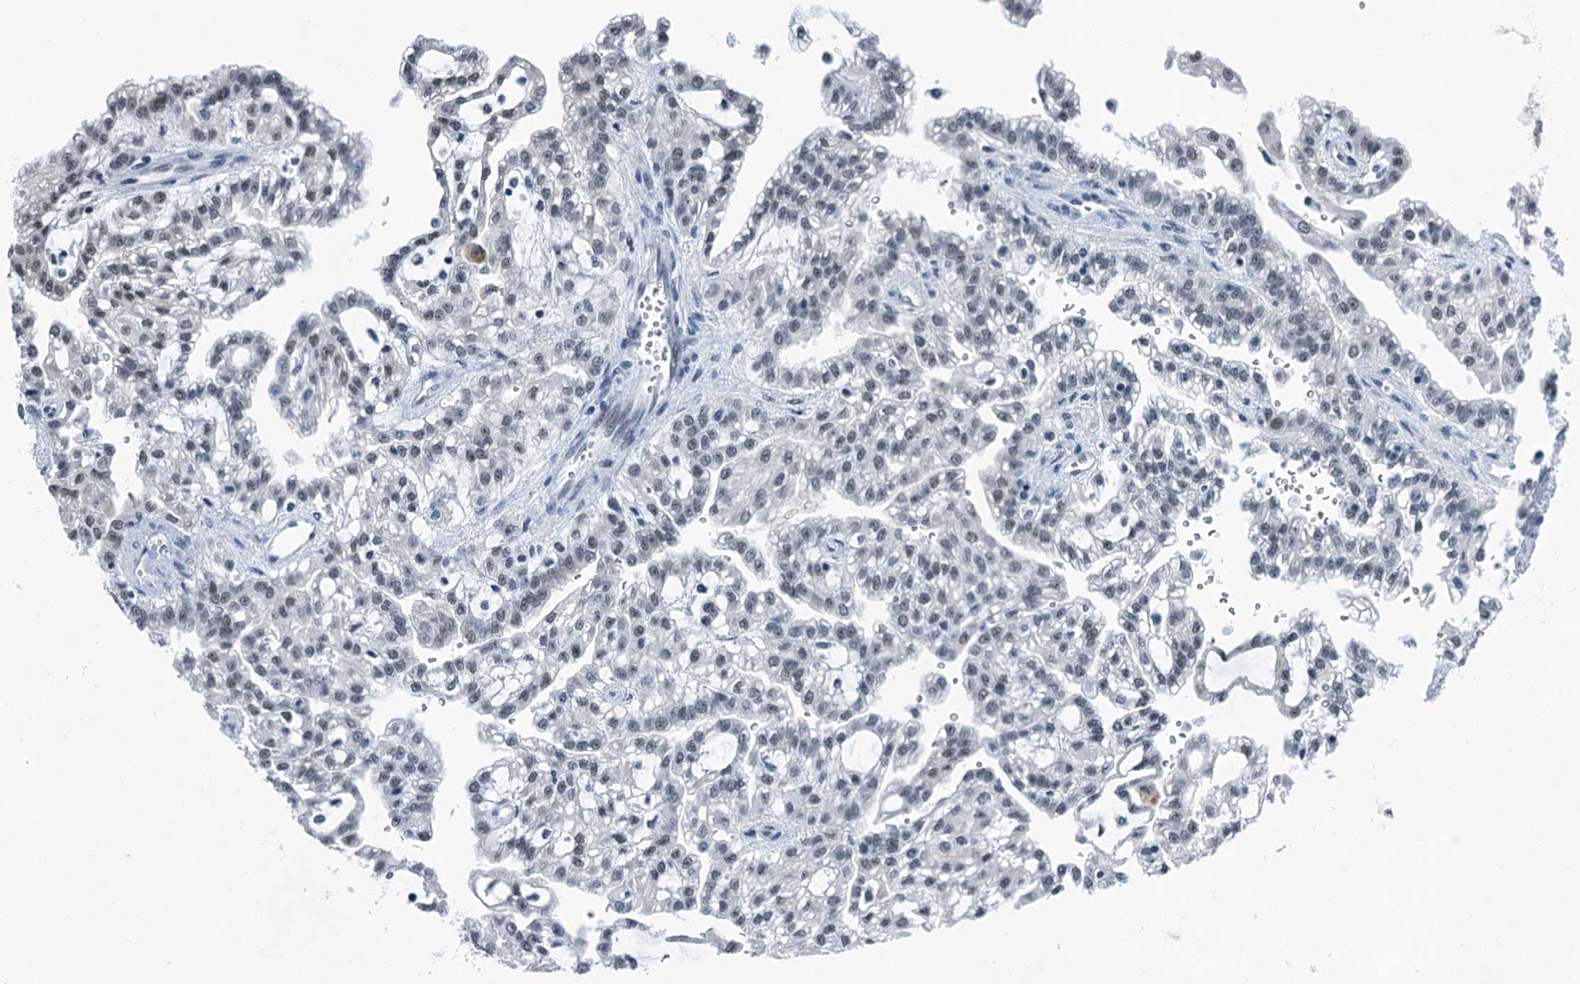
{"staining": {"intensity": "negative", "quantity": "none", "location": "none"}, "tissue": "renal cancer", "cell_type": "Tumor cells", "image_type": "cancer", "snomed": [{"axis": "morphology", "description": "Adenocarcinoma, NOS"}, {"axis": "topography", "description": "Kidney"}], "caption": "DAB (3,3'-diaminobenzidine) immunohistochemical staining of human adenocarcinoma (renal) exhibits no significant staining in tumor cells.", "gene": "TRPT1", "patient": {"sex": "male", "age": 63}}